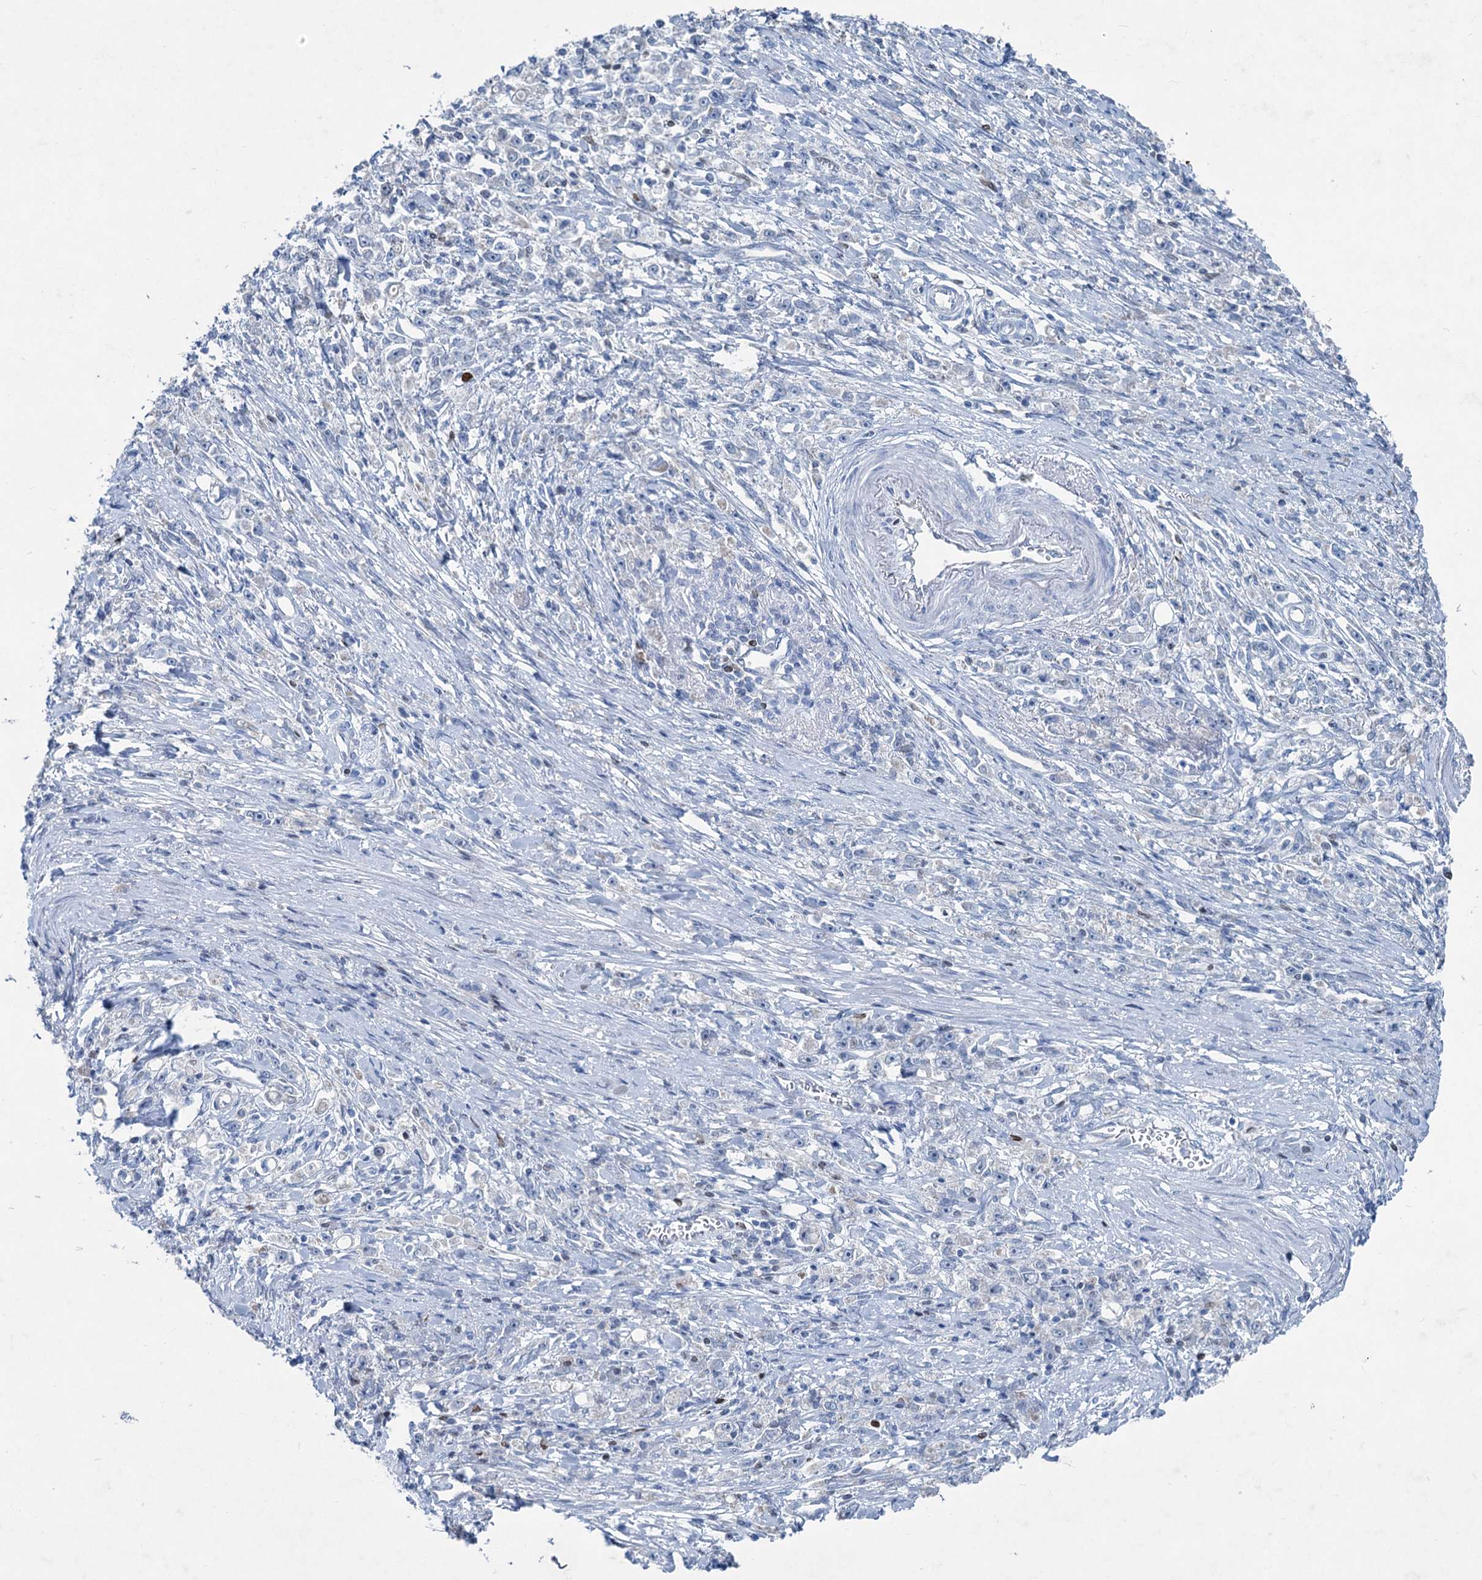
{"staining": {"intensity": "negative", "quantity": "none", "location": "none"}, "tissue": "stomach cancer", "cell_type": "Tumor cells", "image_type": "cancer", "snomed": [{"axis": "morphology", "description": "Adenocarcinoma, NOS"}, {"axis": "topography", "description": "Stomach"}], "caption": "The photomicrograph demonstrates no staining of tumor cells in adenocarcinoma (stomach).", "gene": "ELP4", "patient": {"sex": "female", "age": 59}}